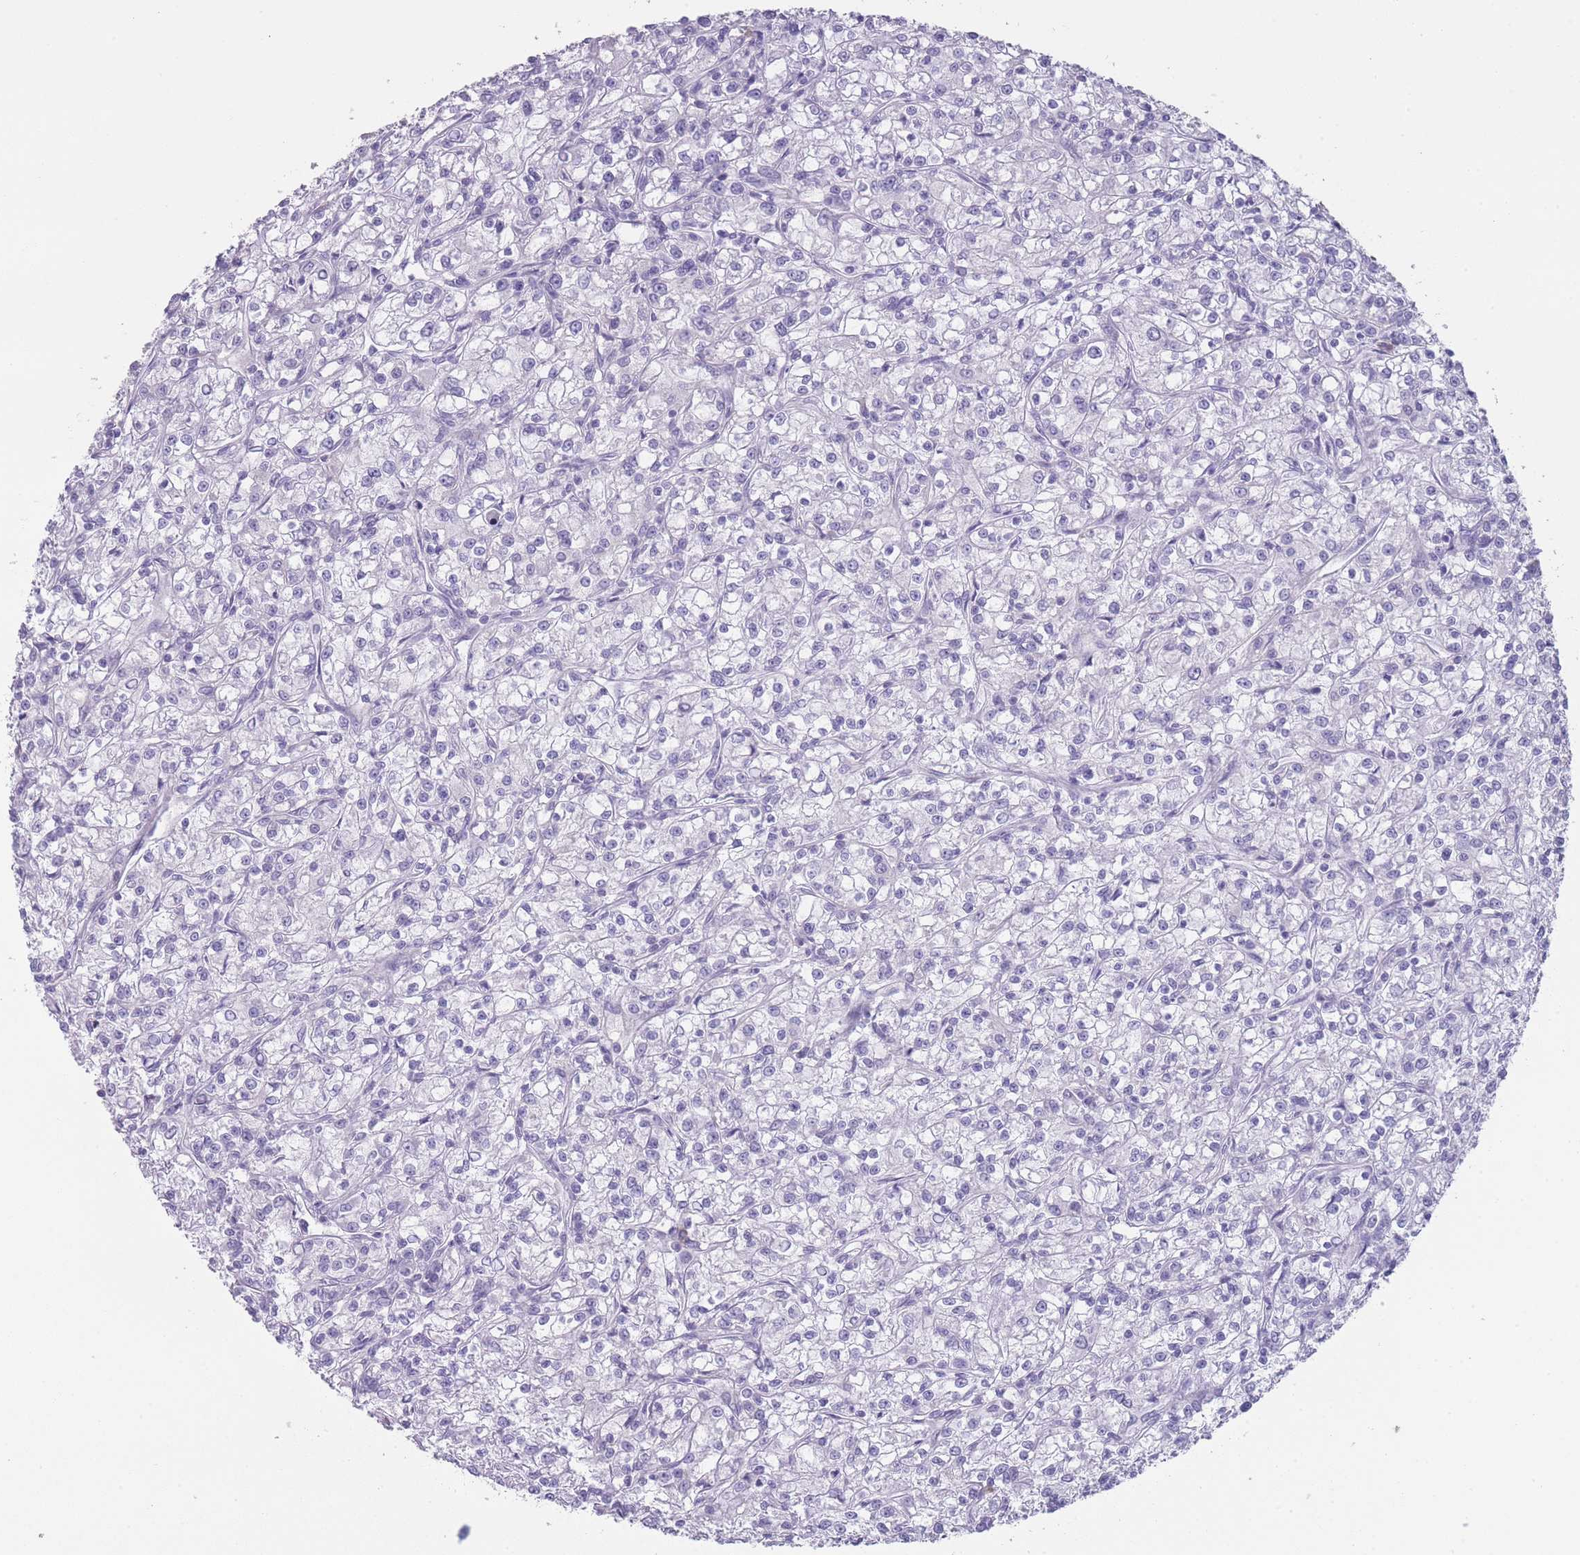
{"staining": {"intensity": "negative", "quantity": "none", "location": "none"}, "tissue": "renal cancer", "cell_type": "Tumor cells", "image_type": "cancer", "snomed": [{"axis": "morphology", "description": "Adenocarcinoma, NOS"}, {"axis": "topography", "description": "Kidney"}], "caption": "There is no significant staining in tumor cells of renal adenocarcinoma. Brightfield microscopy of immunohistochemistry stained with DAB (3,3'-diaminobenzidine) (brown) and hematoxylin (blue), captured at high magnification.", "gene": "DCANP1", "patient": {"sex": "female", "age": 59}}